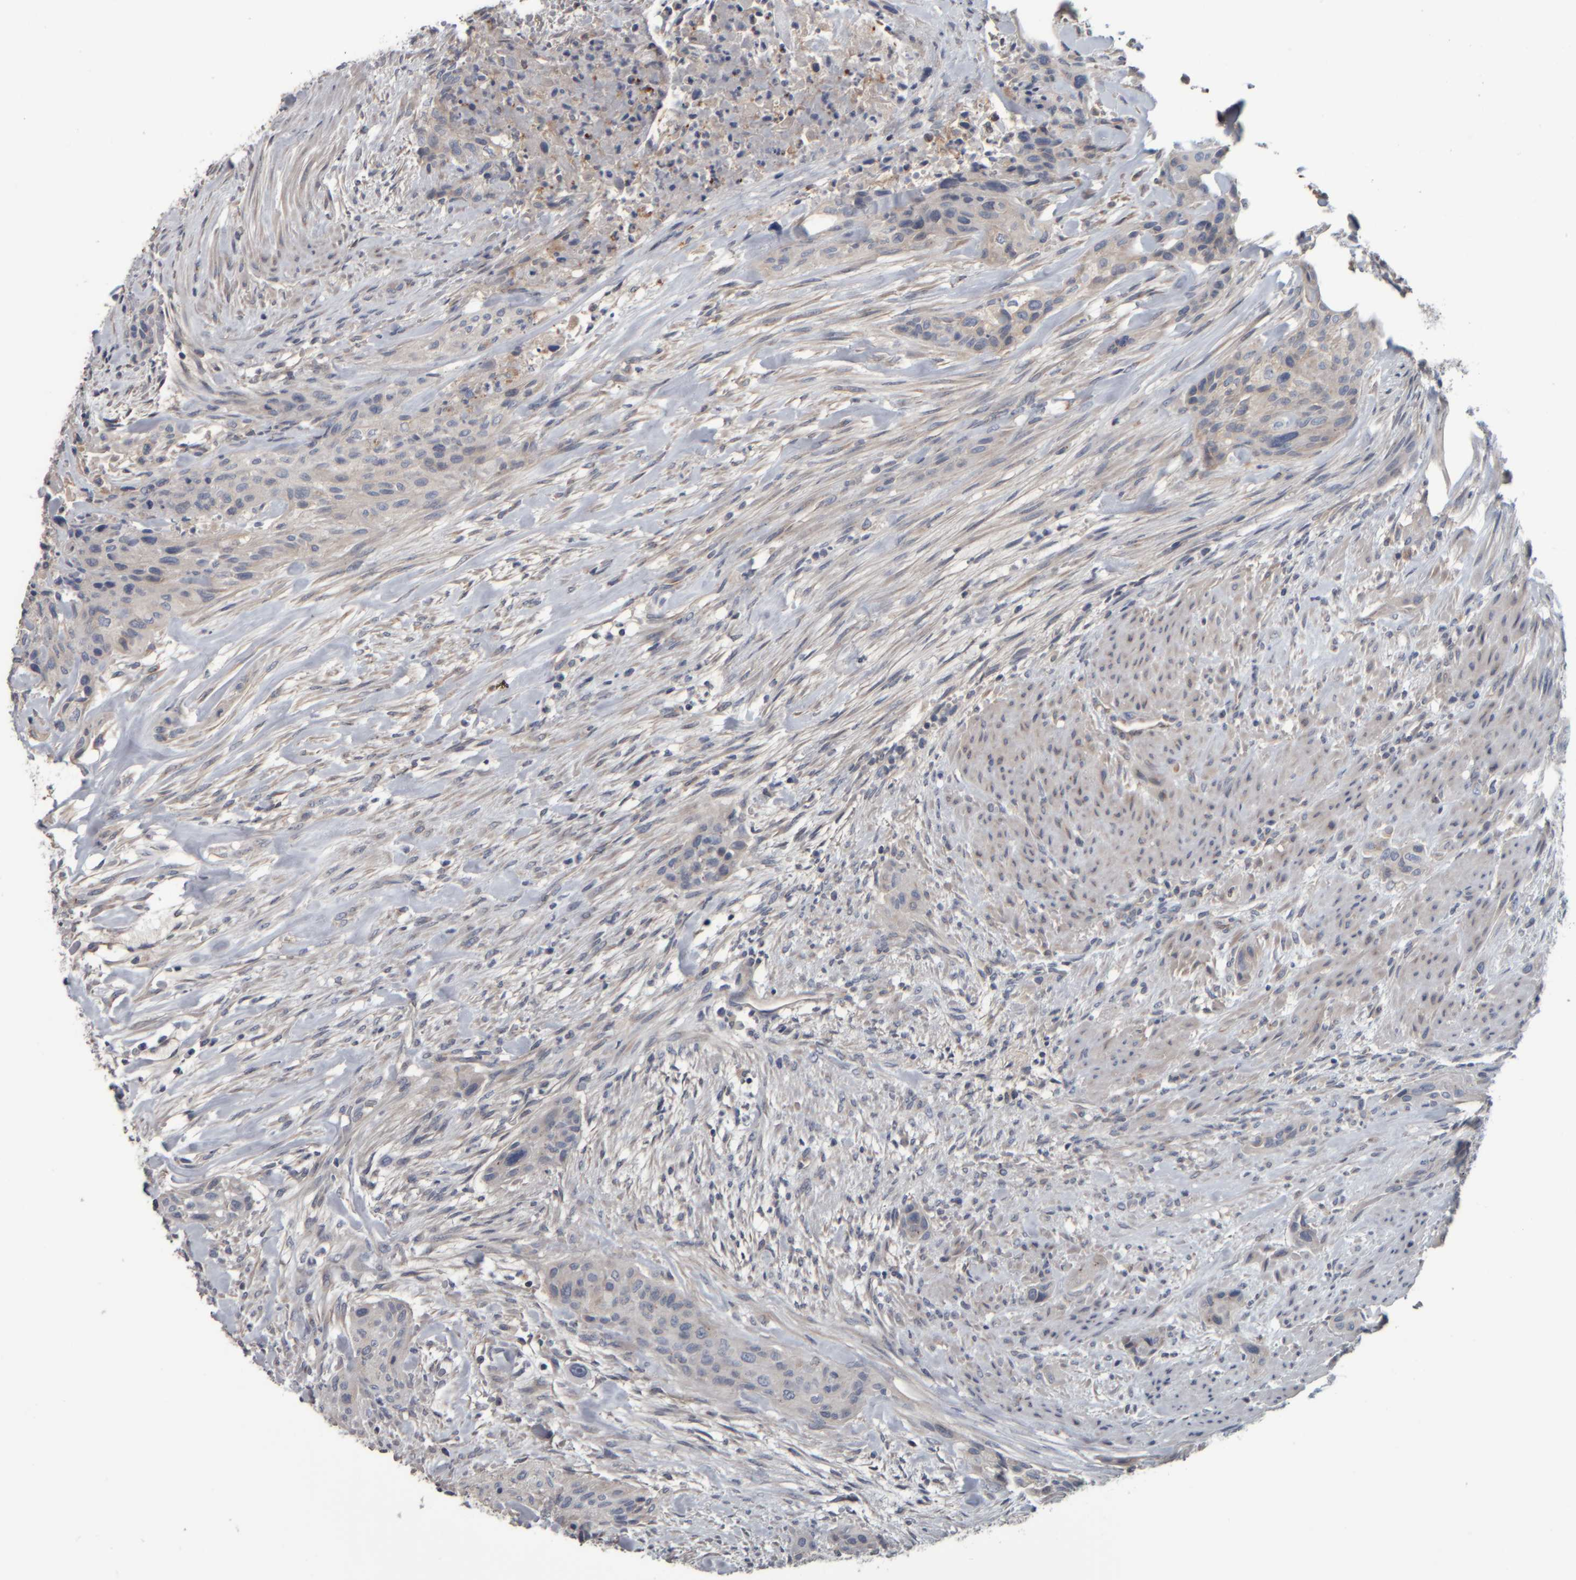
{"staining": {"intensity": "negative", "quantity": "none", "location": "none"}, "tissue": "urothelial cancer", "cell_type": "Tumor cells", "image_type": "cancer", "snomed": [{"axis": "morphology", "description": "Urothelial carcinoma, High grade"}, {"axis": "topography", "description": "Urinary bladder"}], "caption": "The immunohistochemistry histopathology image has no significant expression in tumor cells of urothelial carcinoma (high-grade) tissue.", "gene": "CAVIN4", "patient": {"sex": "male", "age": 35}}